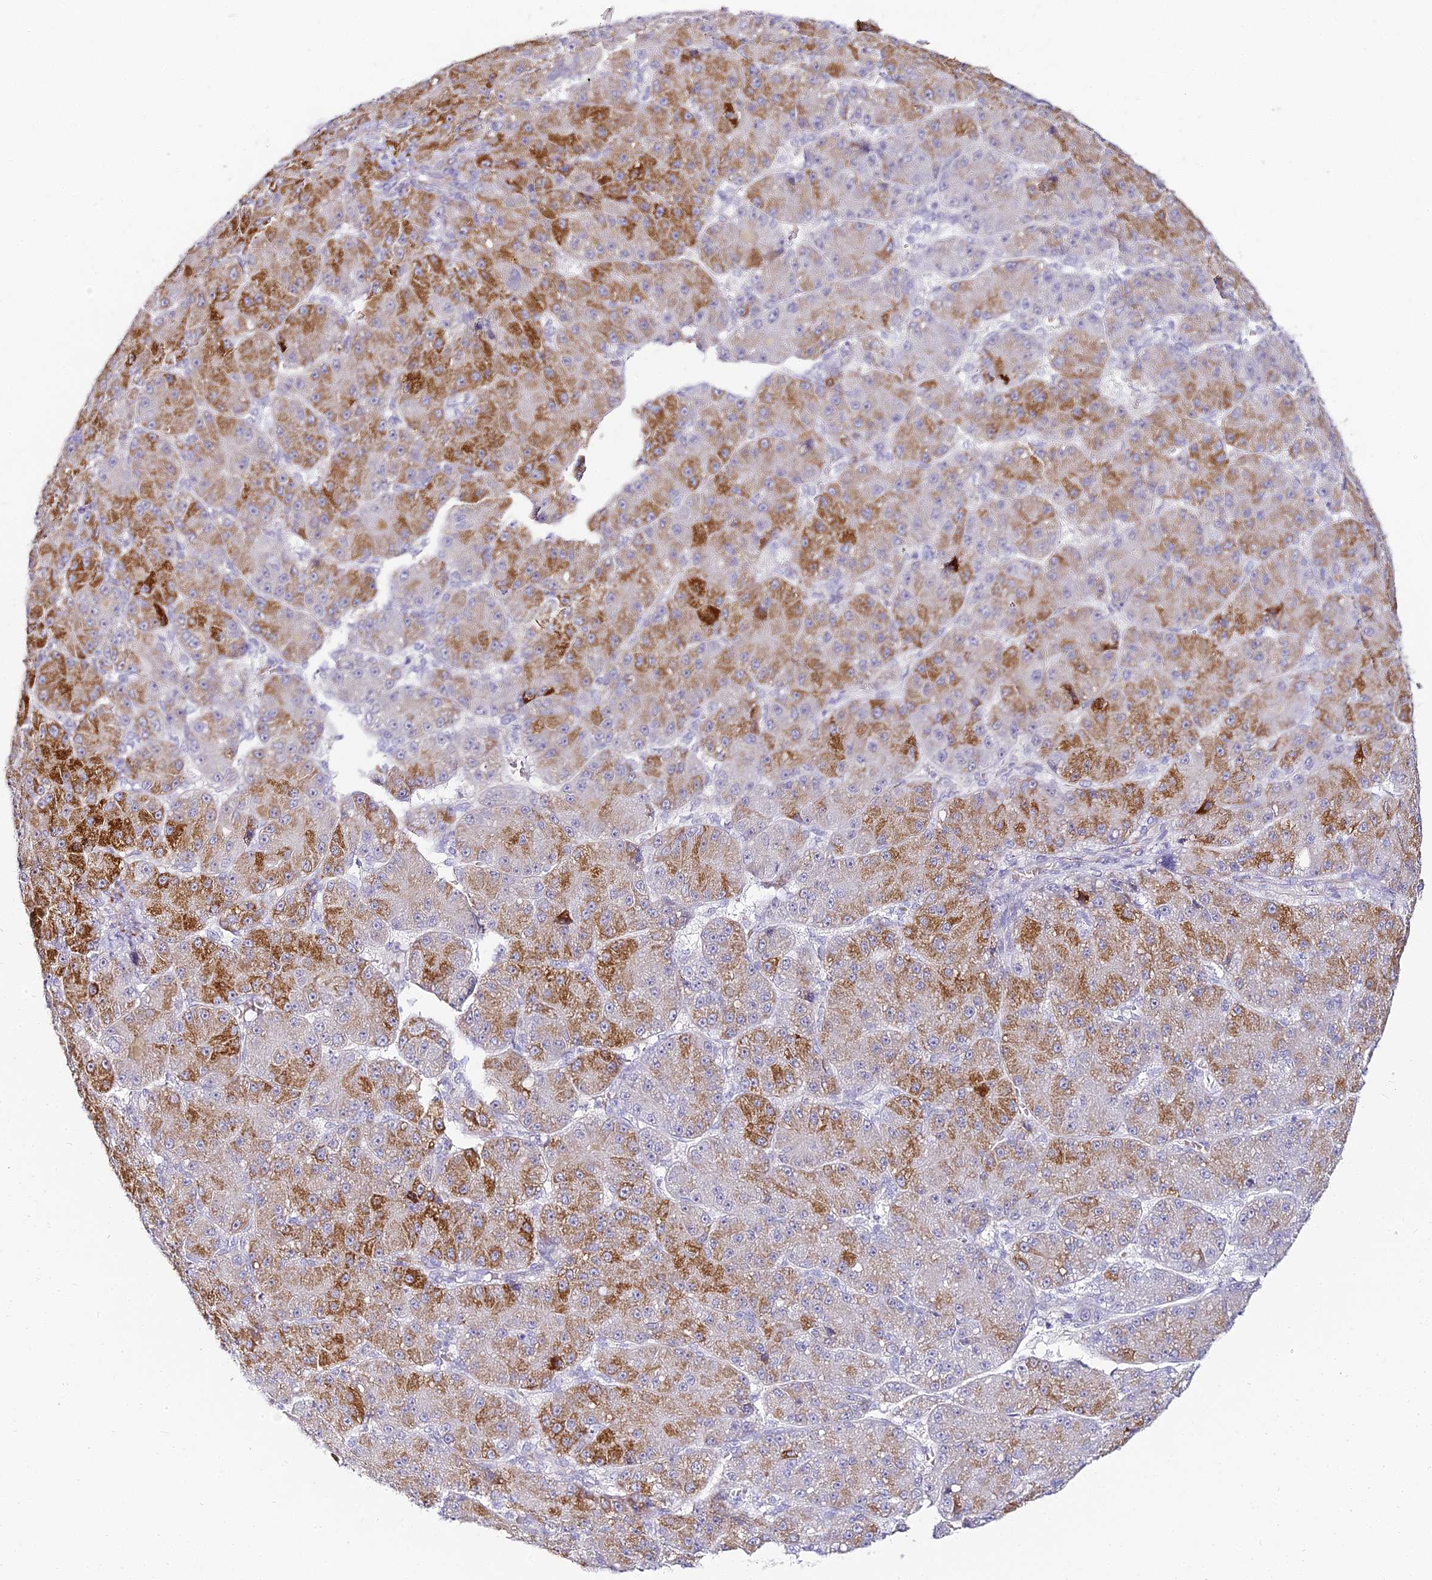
{"staining": {"intensity": "moderate", "quantity": "25%-75%", "location": "cytoplasmic/membranous"}, "tissue": "liver cancer", "cell_type": "Tumor cells", "image_type": "cancer", "snomed": [{"axis": "morphology", "description": "Carcinoma, Hepatocellular, NOS"}, {"axis": "topography", "description": "Liver"}], "caption": "The immunohistochemical stain labels moderate cytoplasmic/membranous staining in tumor cells of liver hepatocellular carcinoma tissue.", "gene": "ALPG", "patient": {"sex": "male", "age": 67}}